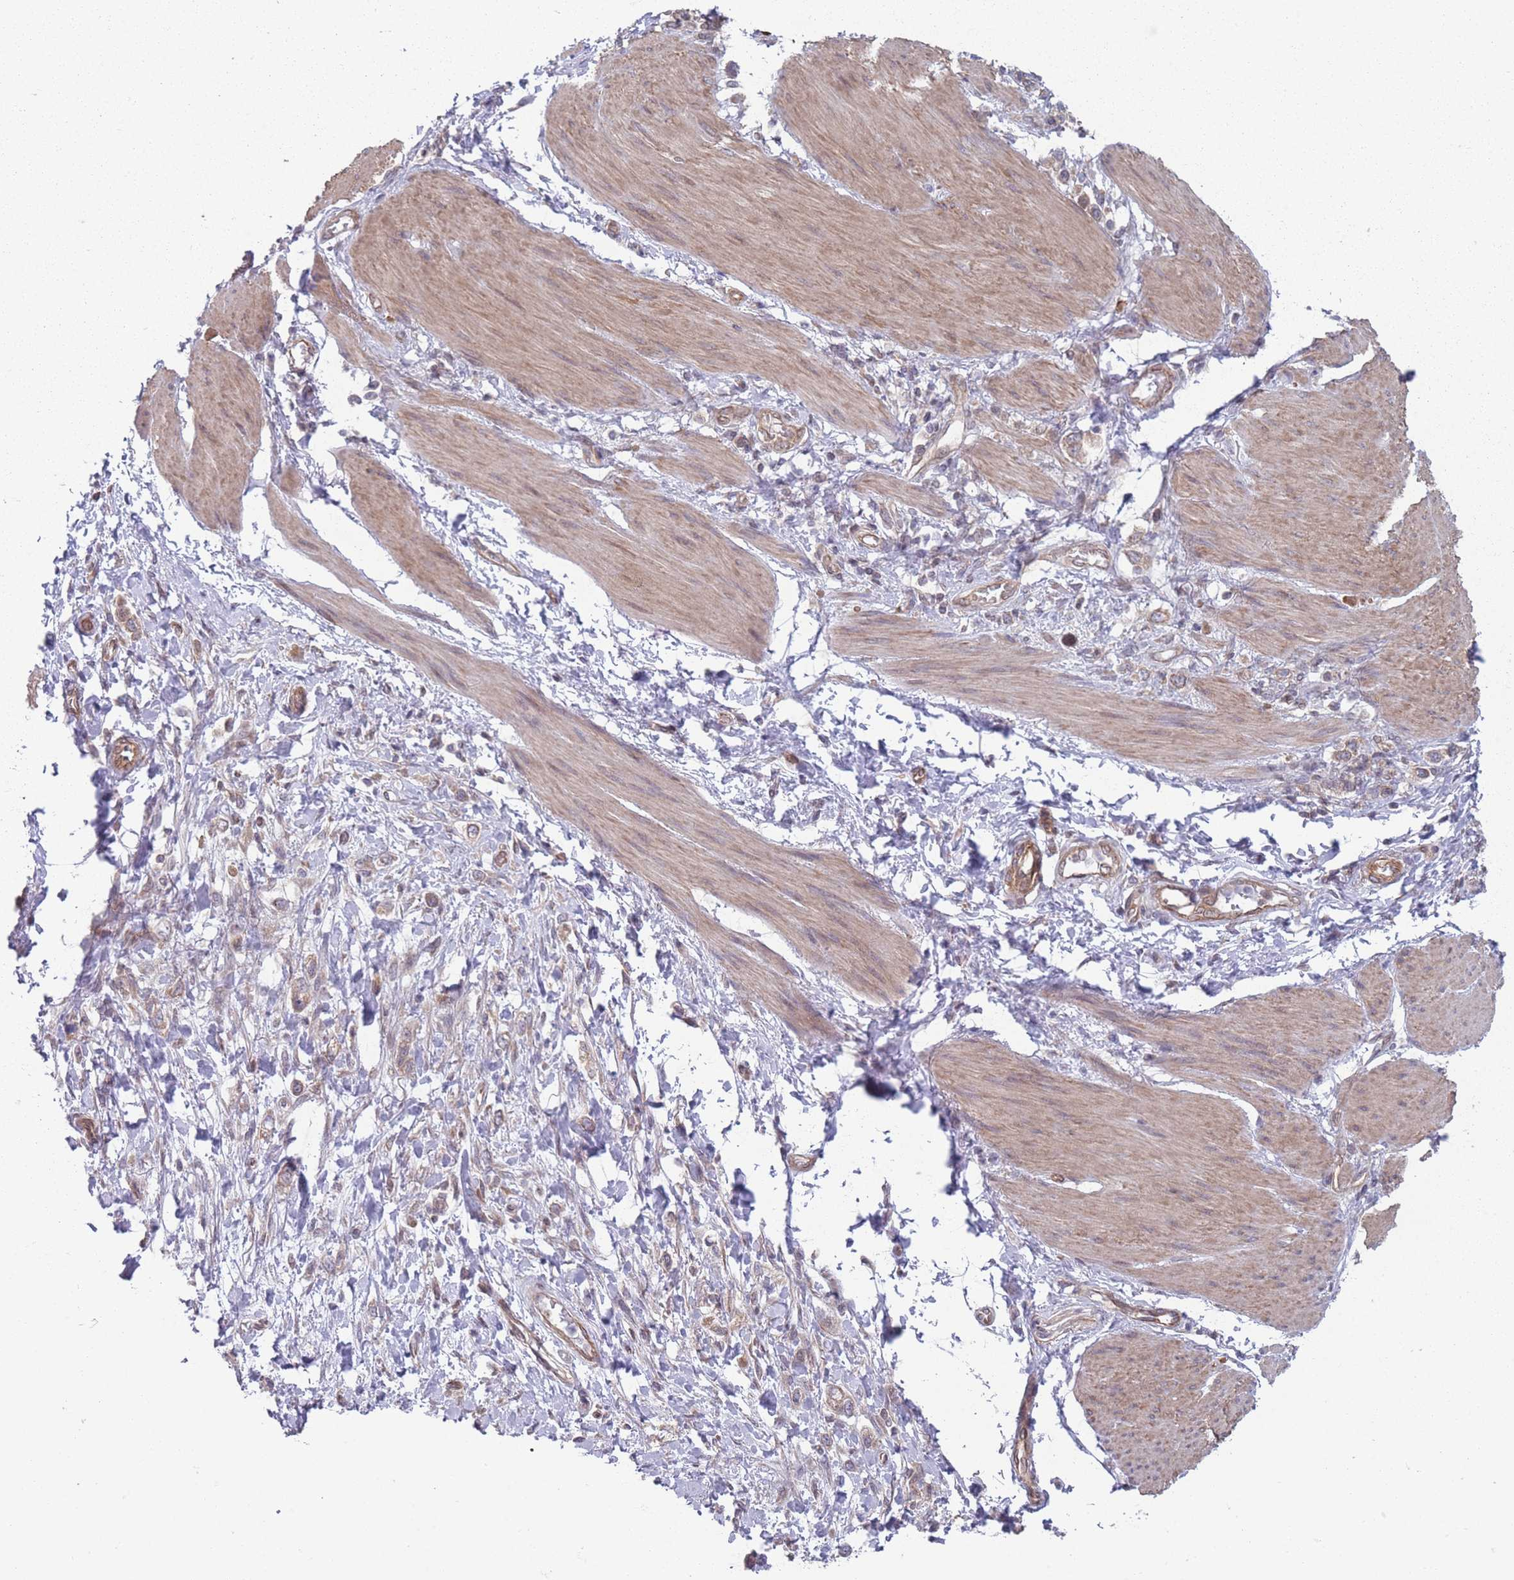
{"staining": {"intensity": "weak", "quantity": ">75%", "location": "cytoplasmic/membranous"}, "tissue": "stomach cancer", "cell_type": "Tumor cells", "image_type": "cancer", "snomed": [{"axis": "morphology", "description": "Adenocarcinoma, NOS"}, {"axis": "topography", "description": "Stomach"}], "caption": "Immunohistochemical staining of stomach adenocarcinoma reveals low levels of weak cytoplasmic/membranous protein staining in about >75% of tumor cells.", "gene": "VRK2", "patient": {"sex": "female", "age": 65}}